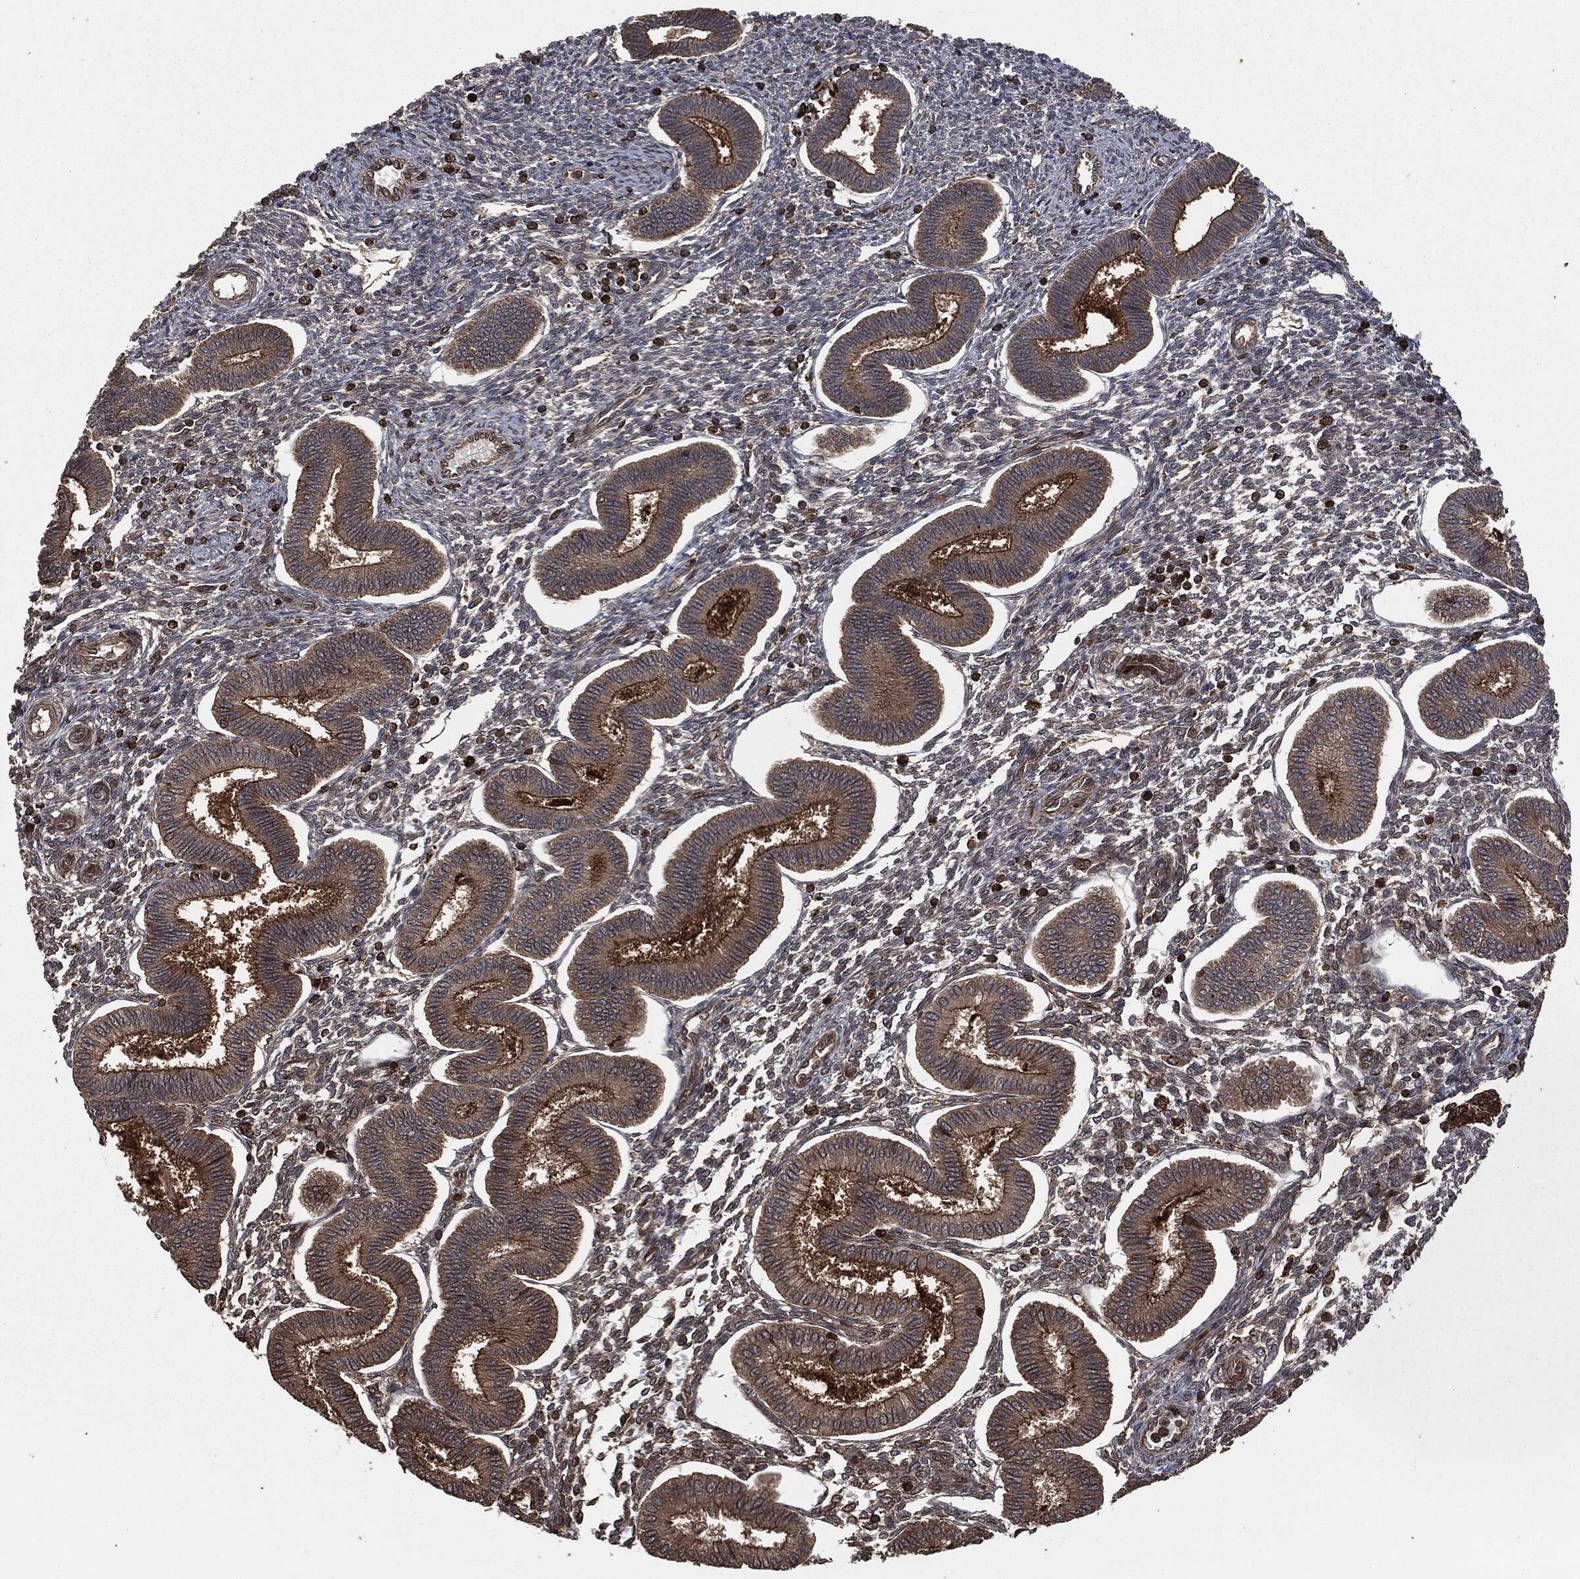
{"staining": {"intensity": "moderate", "quantity": "25%-75%", "location": "cytoplasmic/membranous"}, "tissue": "endometrium", "cell_type": "Cells in endometrial stroma", "image_type": "normal", "snomed": [{"axis": "morphology", "description": "Normal tissue, NOS"}, {"axis": "topography", "description": "Endometrium"}], "caption": "This is a micrograph of immunohistochemistry staining of benign endometrium, which shows moderate positivity in the cytoplasmic/membranous of cells in endometrial stroma.", "gene": "IFIT1", "patient": {"sex": "female", "age": 43}}